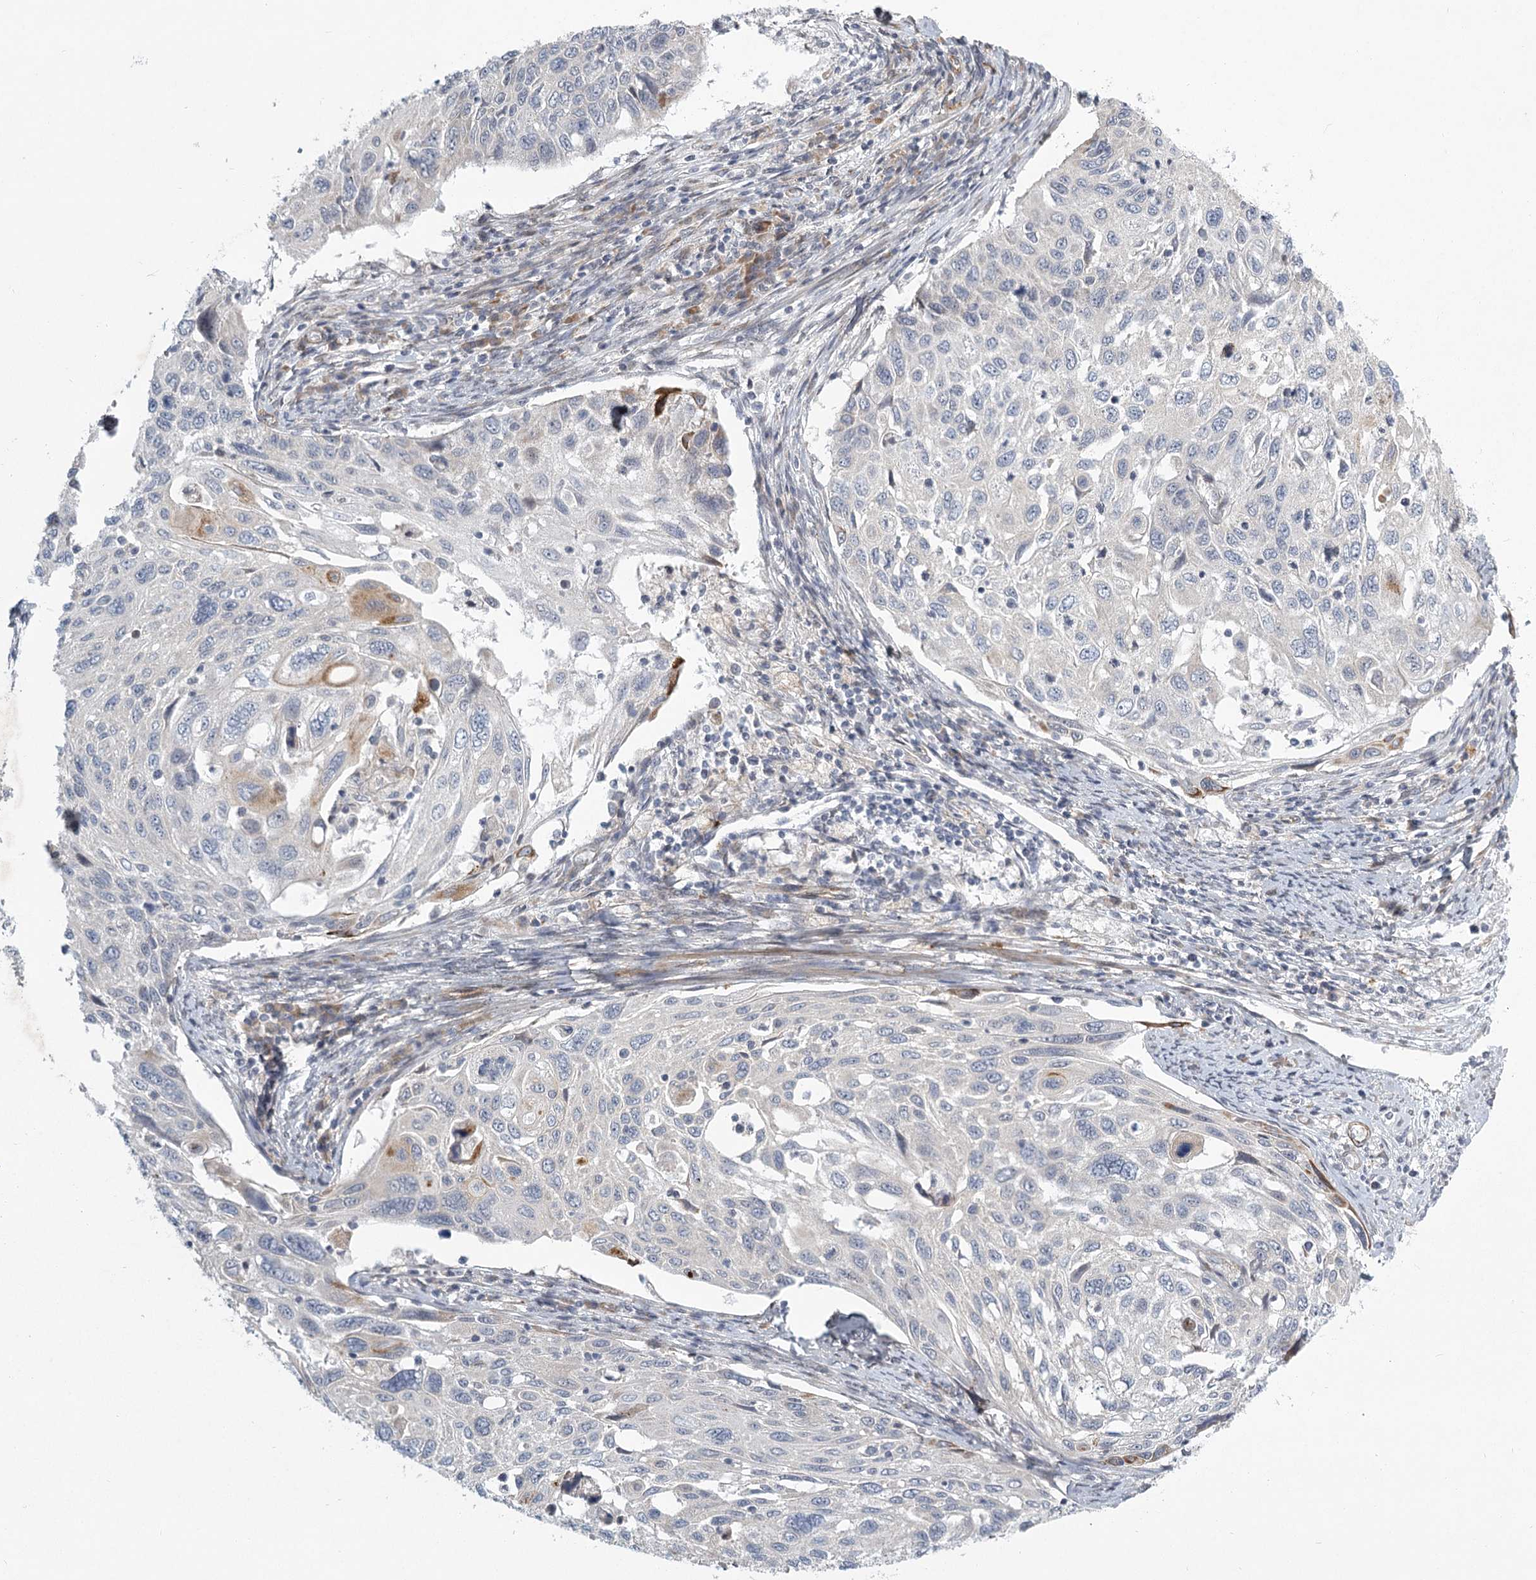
{"staining": {"intensity": "negative", "quantity": "none", "location": "none"}, "tissue": "cervical cancer", "cell_type": "Tumor cells", "image_type": "cancer", "snomed": [{"axis": "morphology", "description": "Squamous cell carcinoma, NOS"}, {"axis": "topography", "description": "Cervix"}], "caption": "Tumor cells show no significant expression in cervical squamous cell carcinoma.", "gene": "MEPE", "patient": {"sex": "female", "age": 70}}